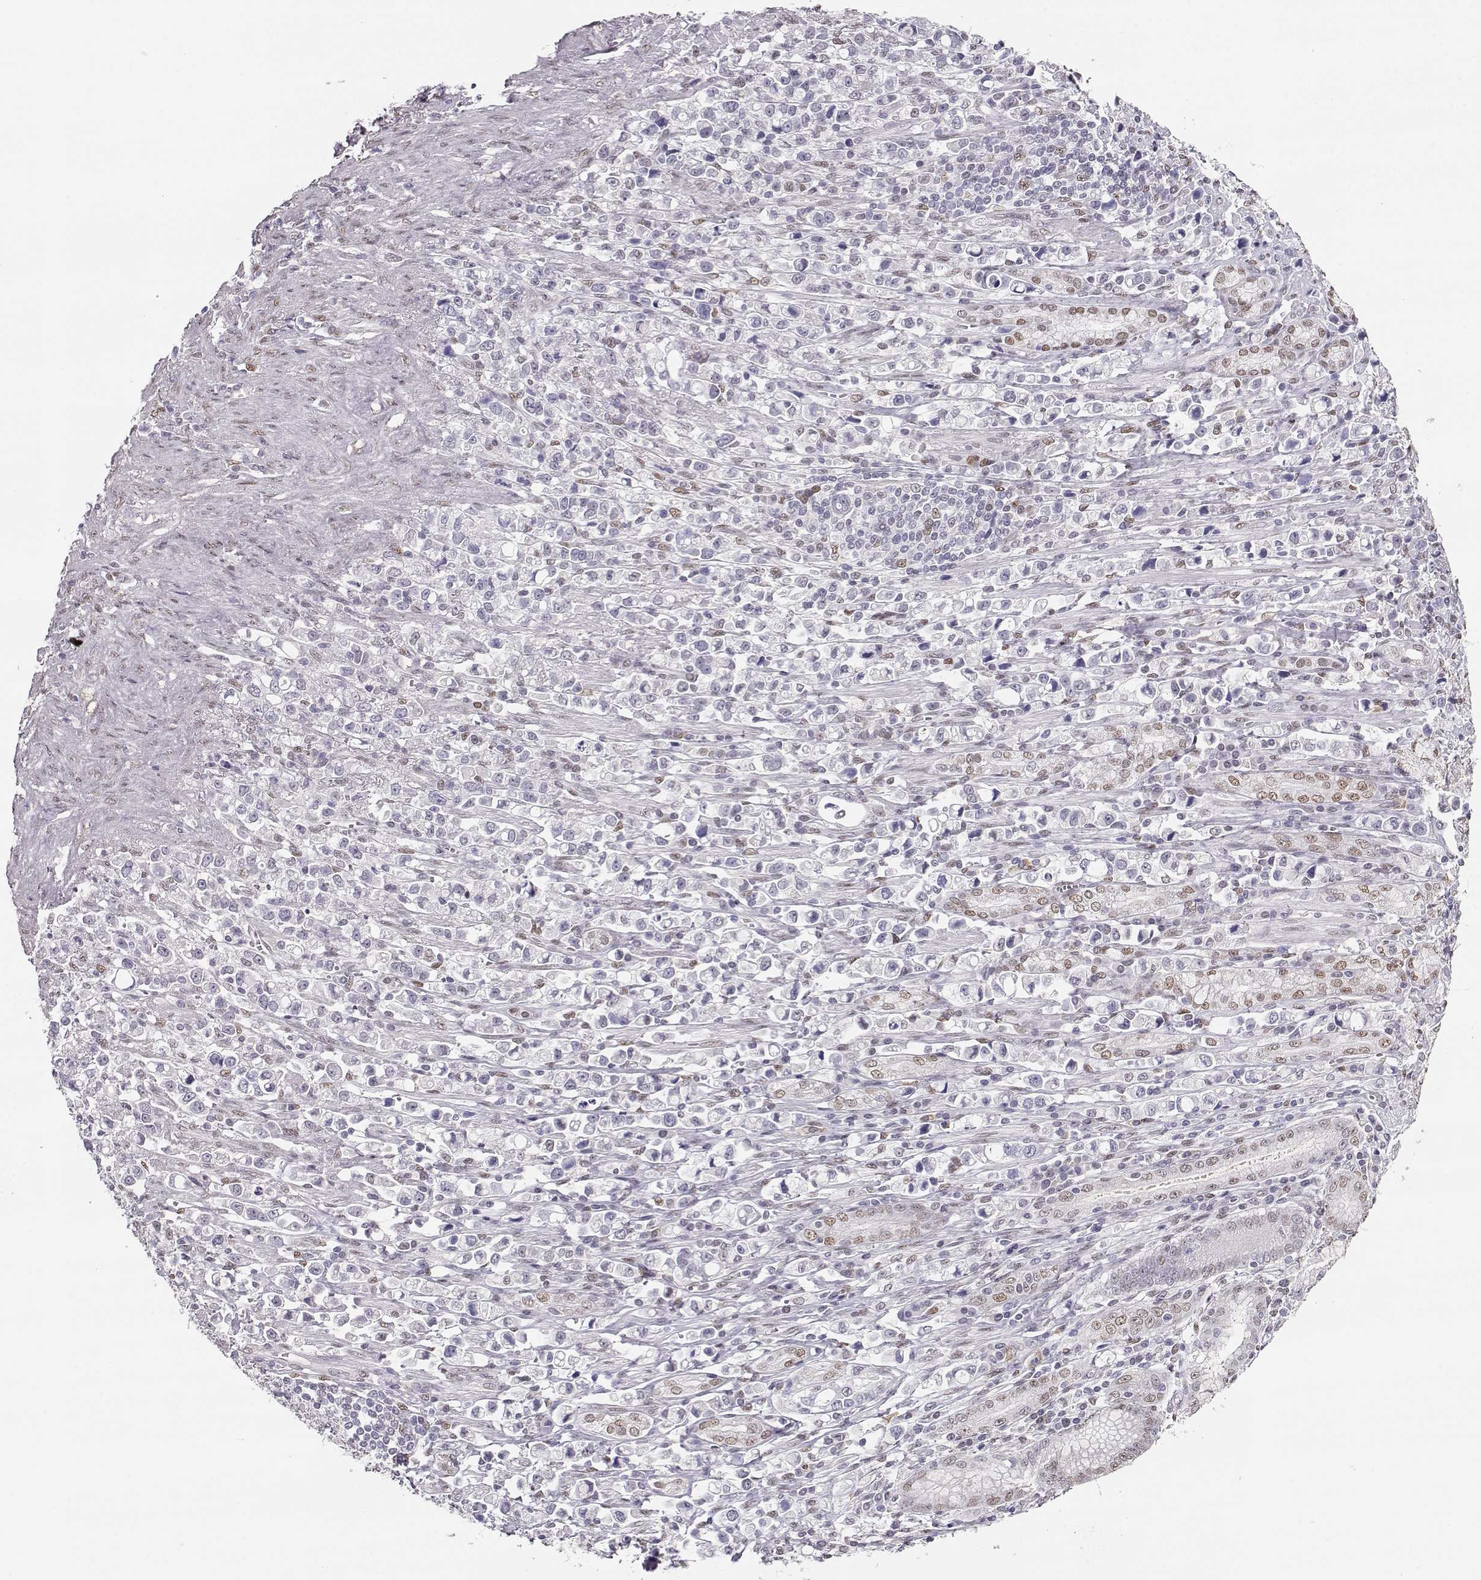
{"staining": {"intensity": "negative", "quantity": "none", "location": "none"}, "tissue": "stomach cancer", "cell_type": "Tumor cells", "image_type": "cancer", "snomed": [{"axis": "morphology", "description": "Adenocarcinoma, NOS"}, {"axis": "topography", "description": "Stomach"}], "caption": "Human stomach adenocarcinoma stained for a protein using immunohistochemistry demonstrates no staining in tumor cells.", "gene": "POLI", "patient": {"sex": "male", "age": 63}}